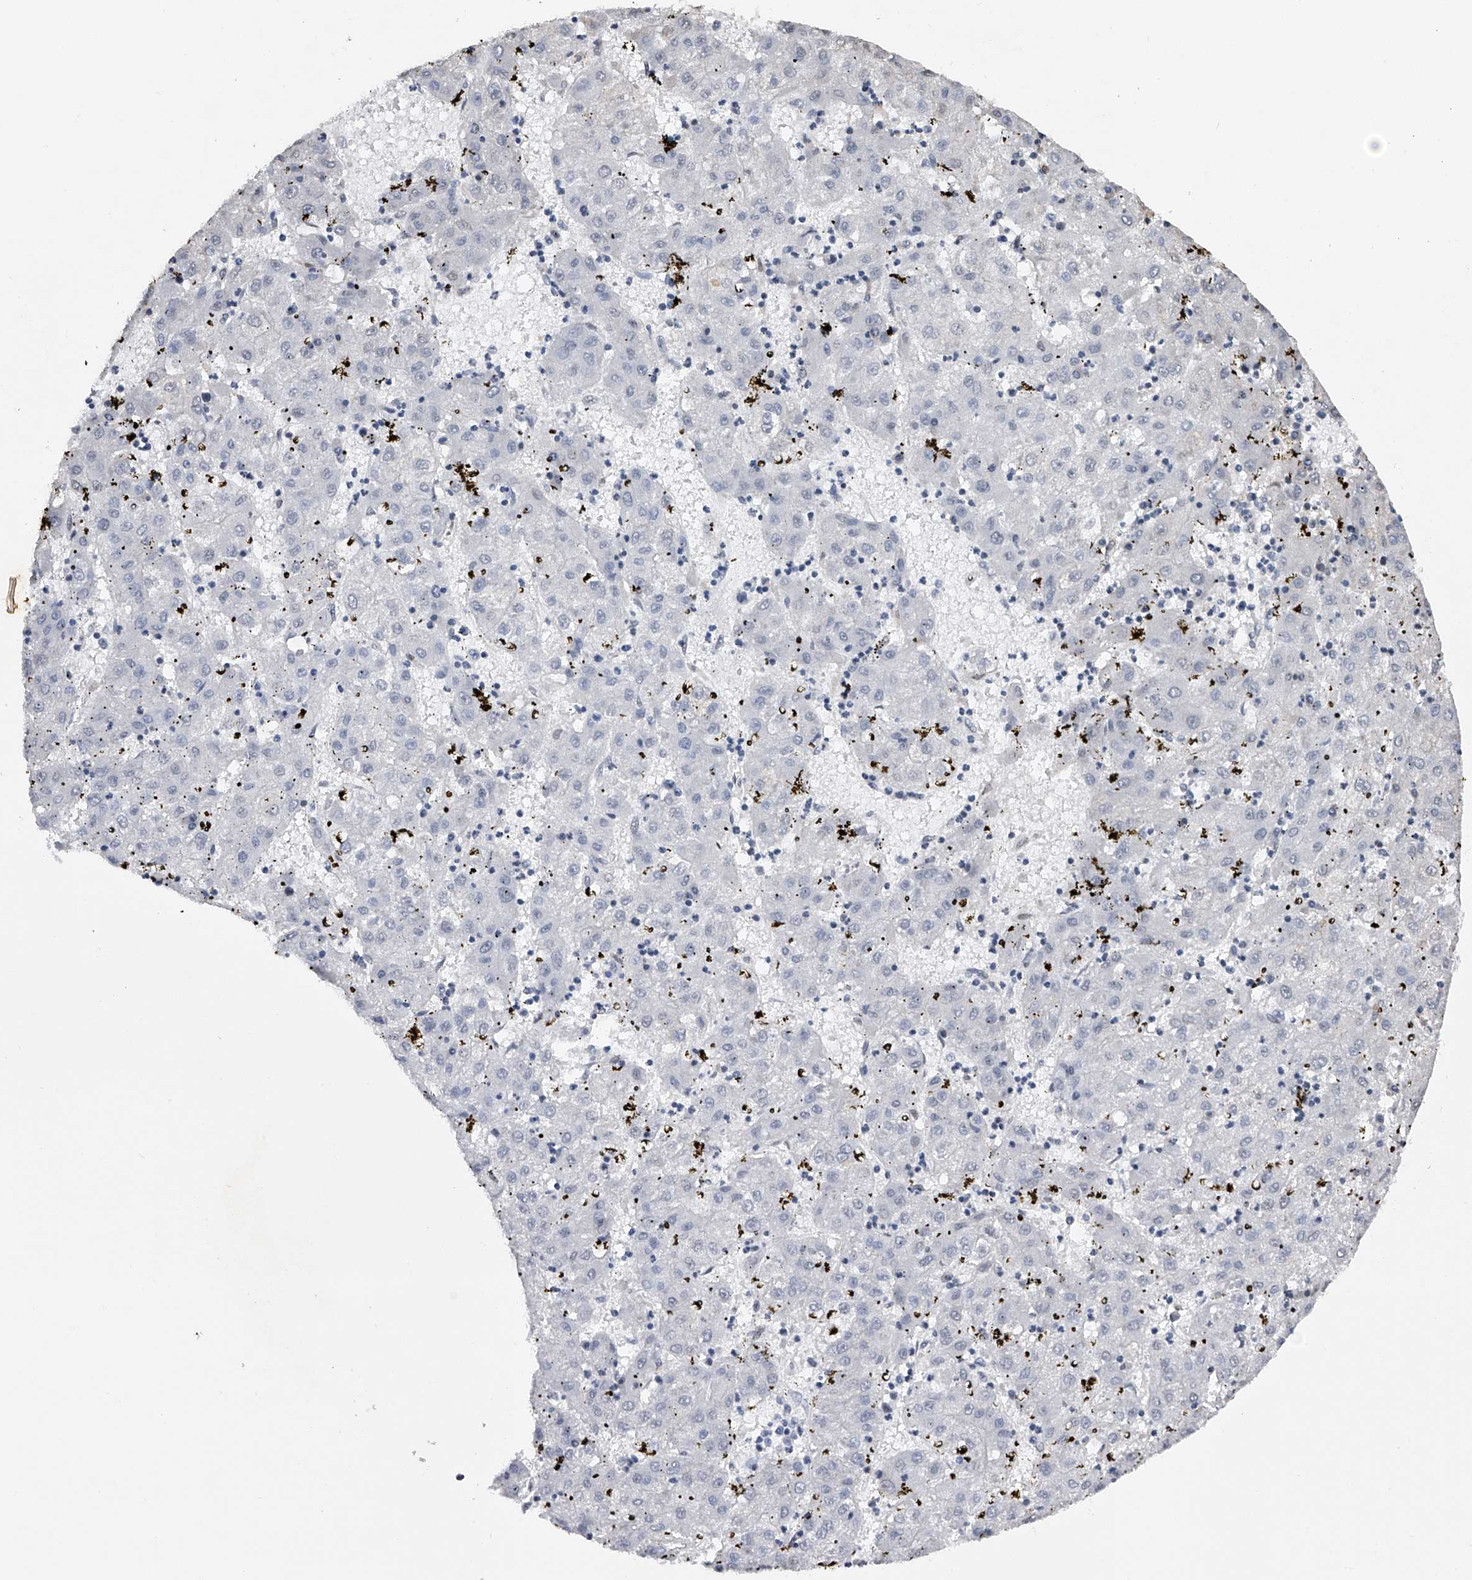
{"staining": {"intensity": "negative", "quantity": "none", "location": "none"}, "tissue": "liver cancer", "cell_type": "Tumor cells", "image_type": "cancer", "snomed": [{"axis": "morphology", "description": "Carcinoma, Hepatocellular, NOS"}, {"axis": "topography", "description": "Liver"}], "caption": "Human liver cancer (hepatocellular carcinoma) stained for a protein using immunohistochemistry exhibits no staining in tumor cells.", "gene": "RWDD2A", "patient": {"sex": "male", "age": 72}}